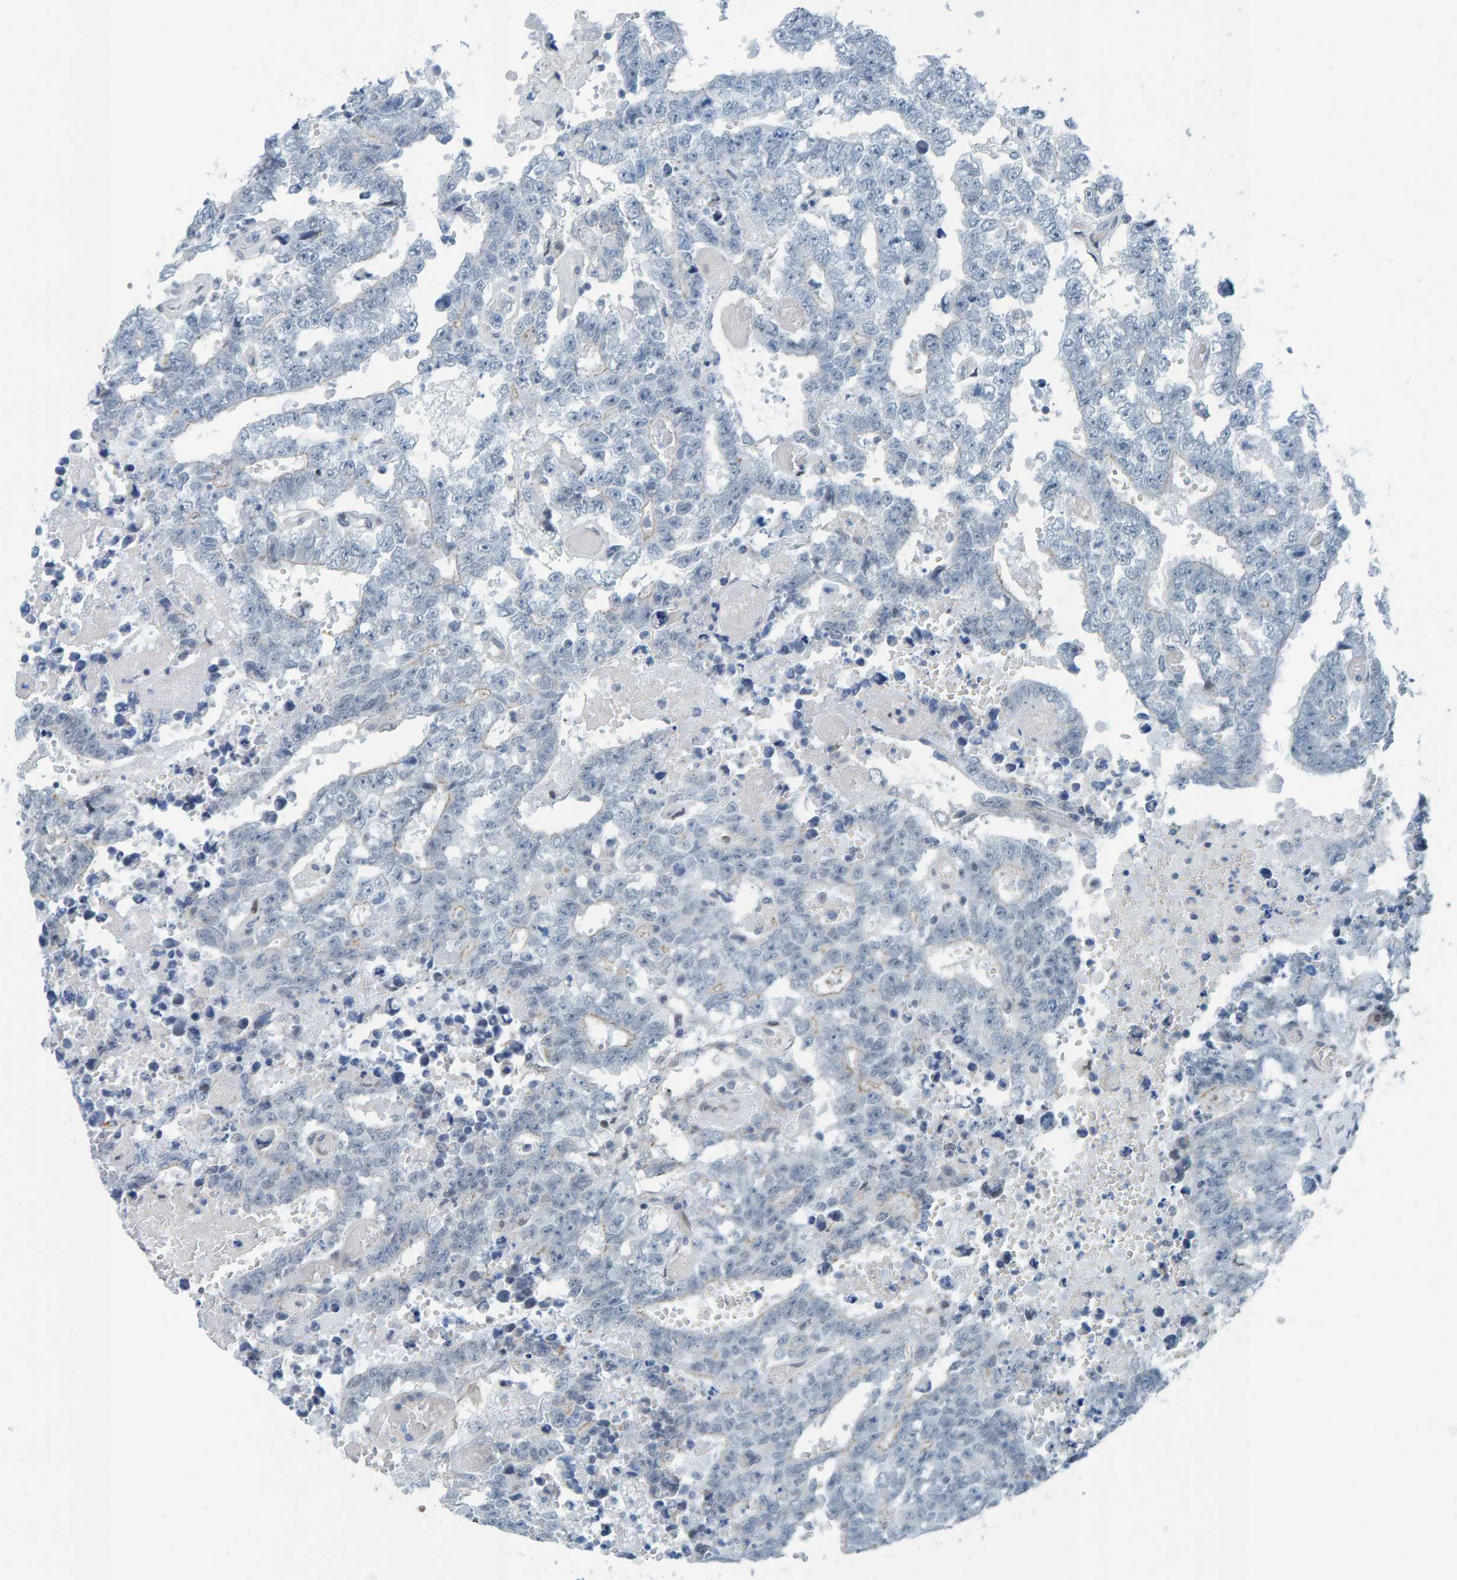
{"staining": {"intensity": "negative", "quantity": "none", "location": "none"}, "tissue": "testis cancer", "cell_type": "Tumor cells", "image_type": "cancer", "snomed": [{"axis": "morphology", "description": "Carcinoma, Embryonal, NOS"}, {"axis": "topography", "description": "Testis"}], "caption": "IHC histopathology image of human testis embryonal carcinoma stained for a protein (brown), which reveals no staining in tumor cells.", "gene": "CNP", "patient": {"sex": "male", "age": 25}}